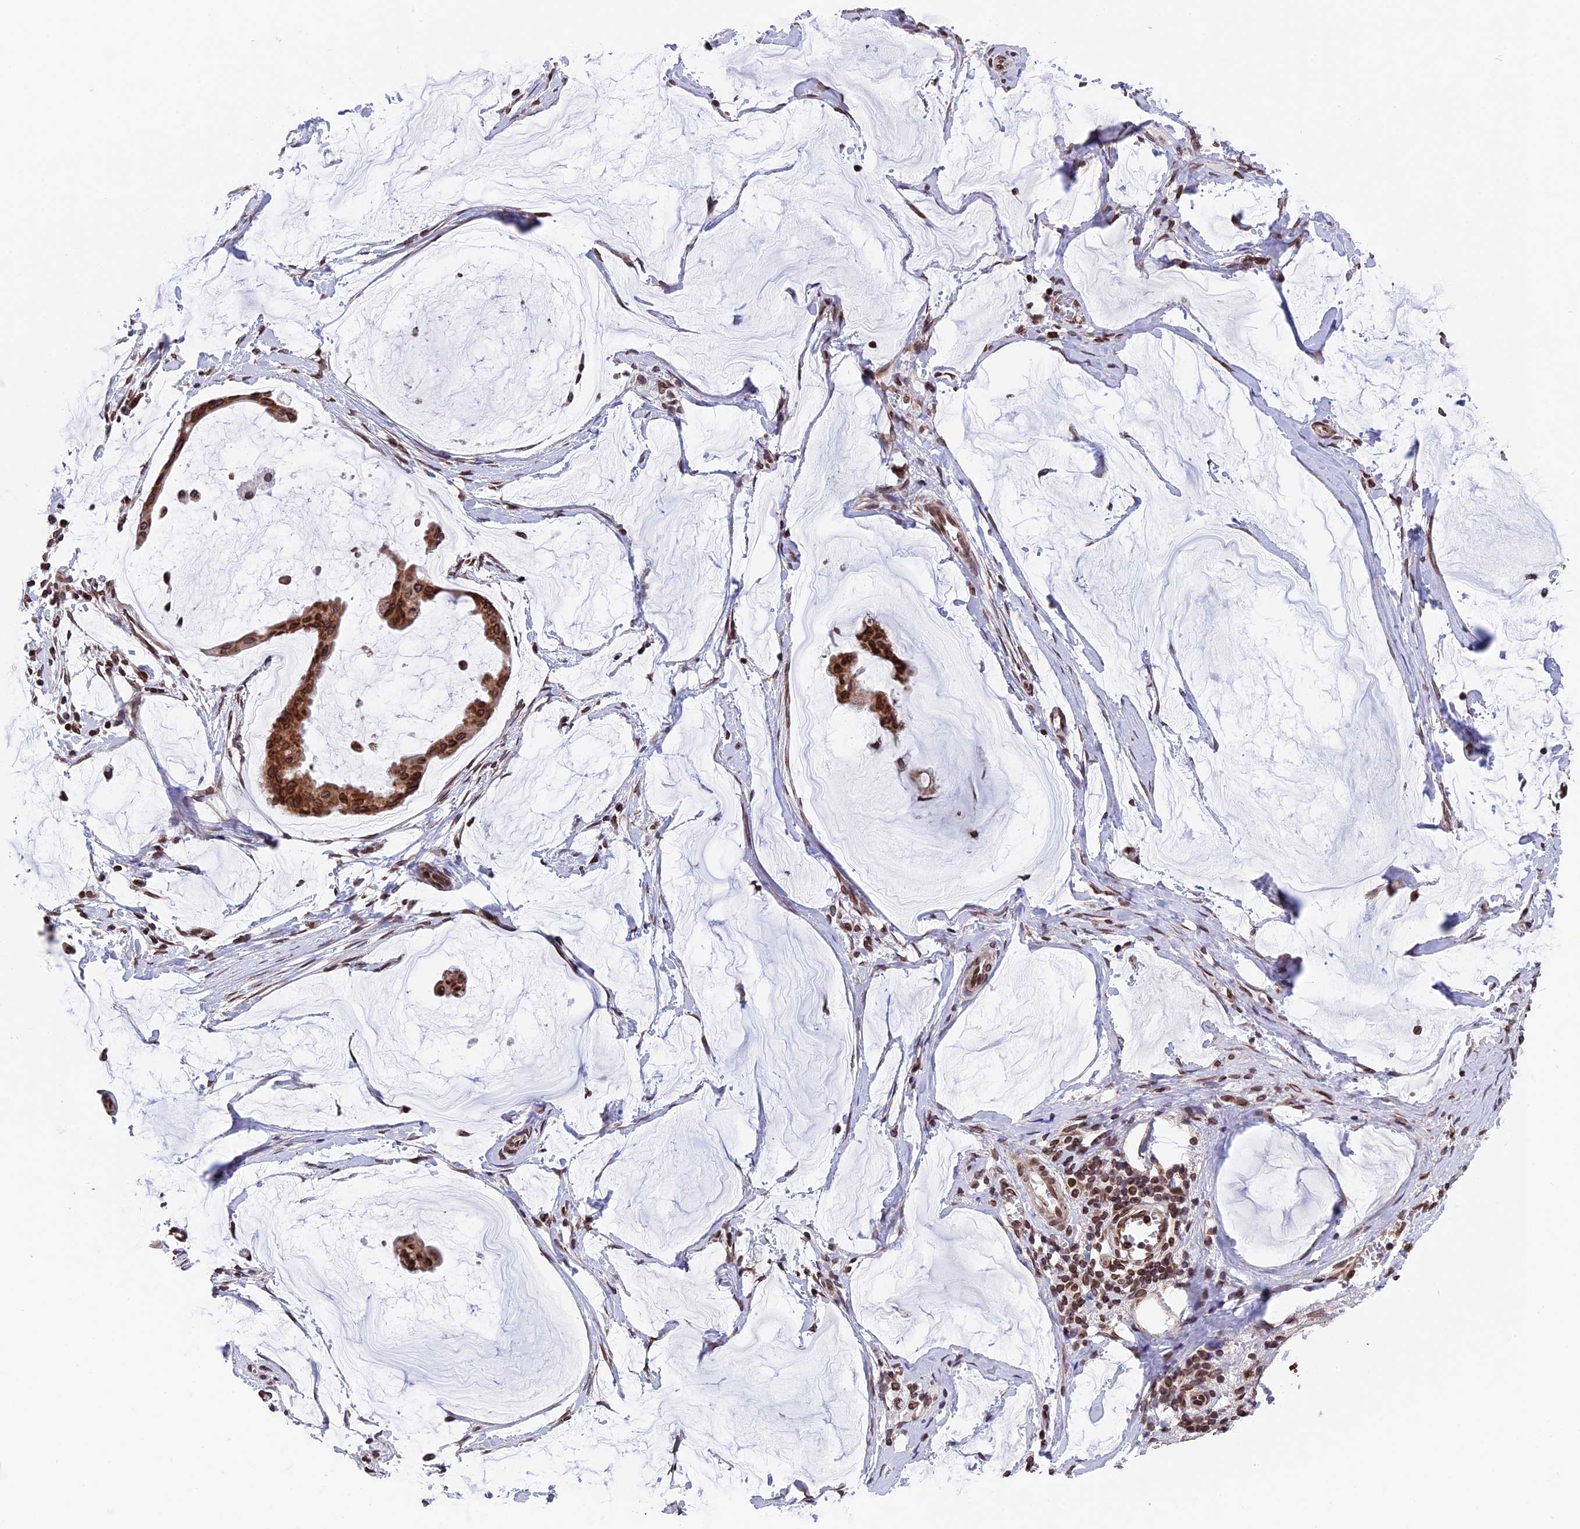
{"staining": {"intensity": "moderate", "quantity": ">75%", "location": "cytoplasmic/membranous,nuclear"}, "tissue": "ovarian cancer", "cell_type": "Tumor cells", "image_type": "cancer", "snomed": [{"axis": "morphology", "description": "Cystadenocarcinoma, mucinous, NOS"}, {"axis": "topography", "description": "Ovary"}], "caption": "This histopathology image displays ovarian cancer (mucinous cystadenocarcinoma) stained with immunohistochemistry to label a protein in brown. The cytoplasmic/membranous and nuclear of tumor cells show moderate positivity for the protein. Nuclei are counter-stained blue.", "gene": "PTCHD4", "patient": {"sex": "female", "age": 73}}